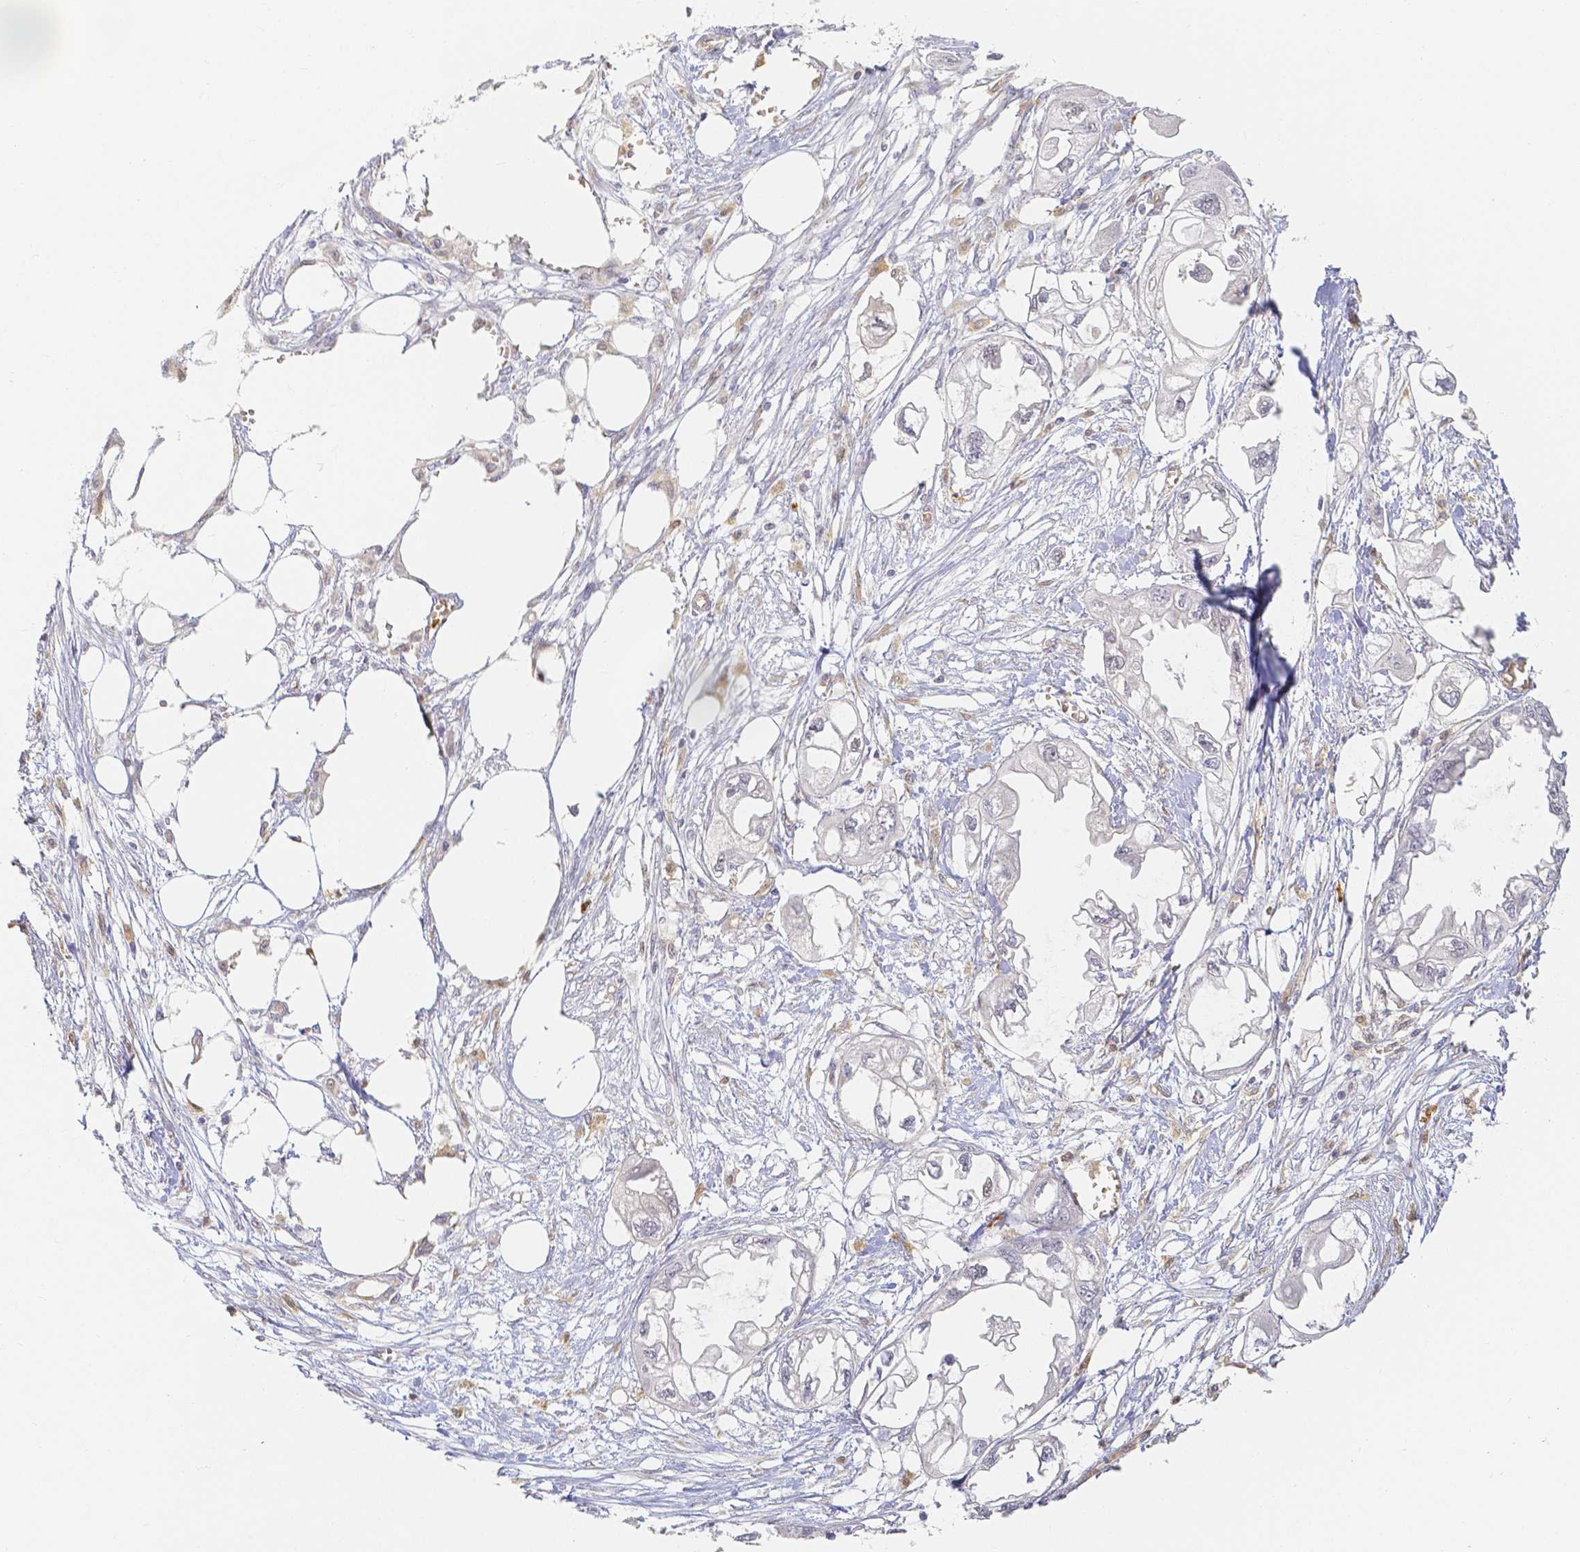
{"staining": {"intensity": "negative", "quantity": "none", "location": "none"}, "tissue": "endometrial cancer", "cell_type": "Tumor cells", "image_type": "cancer", "snomed": [{"axis": "morphology", "description": "Adenocarcinoma, NOS"}, {"axis": "morphology", "description": "Adenocarcinoma, metastatic, NOS"}, {"axis": "topography", "description": "Adipose tissue"}, {"axis": "topography", "description": "Endometrium"}], "caption": "Immunohistochemistry photomicrograph of endometrial adenocarcinoma stained for a protein (brown), which displays no positivity in tumor cells. (DAB (3,3'-diaminobenzidine) IHC, high magnification).", "gene": "KCNH1", "patient": {"sex": "female", "age": 67}}